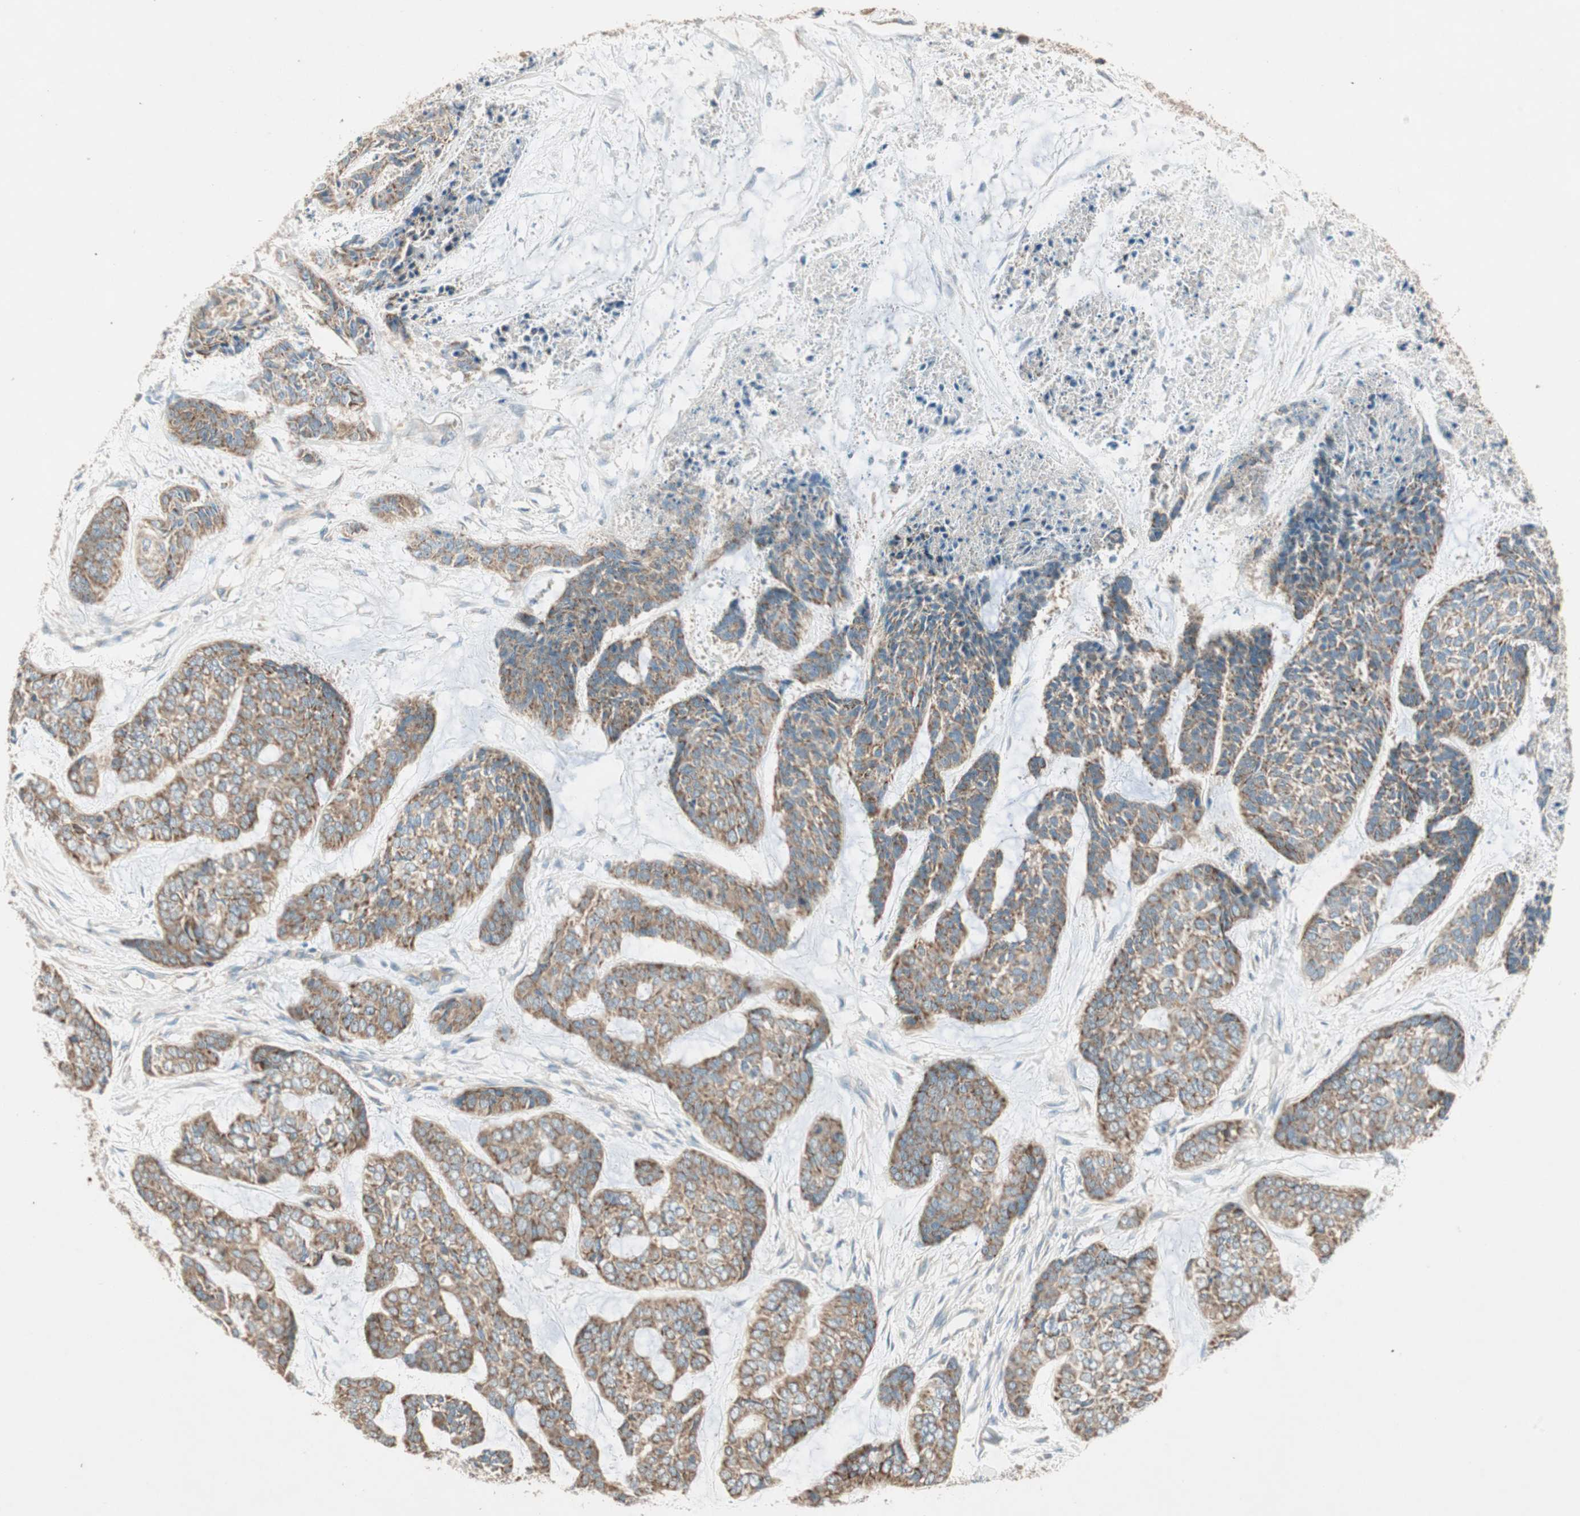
{"staining": {"intensity": "moderate", "quantity": ">75%", "location": "cytoplasmic/membranous"}, "tissue": "skin cancer", "cell_type": "Tumor cells", "image_type": "cancer", "snomed": [{"axis": "morphology", "description": "Basal cell carcinoma"}, {"axis": "topography", "description": "Skin"}], "caption": "Moderate cytoplasmic/membranous staining for a protein is seen in about >75% of tumor cells of basal cell carcinoma (skin) using IHC.", "gene": "CC2D1A", "patient": {"sex": "female", "age": 64}}